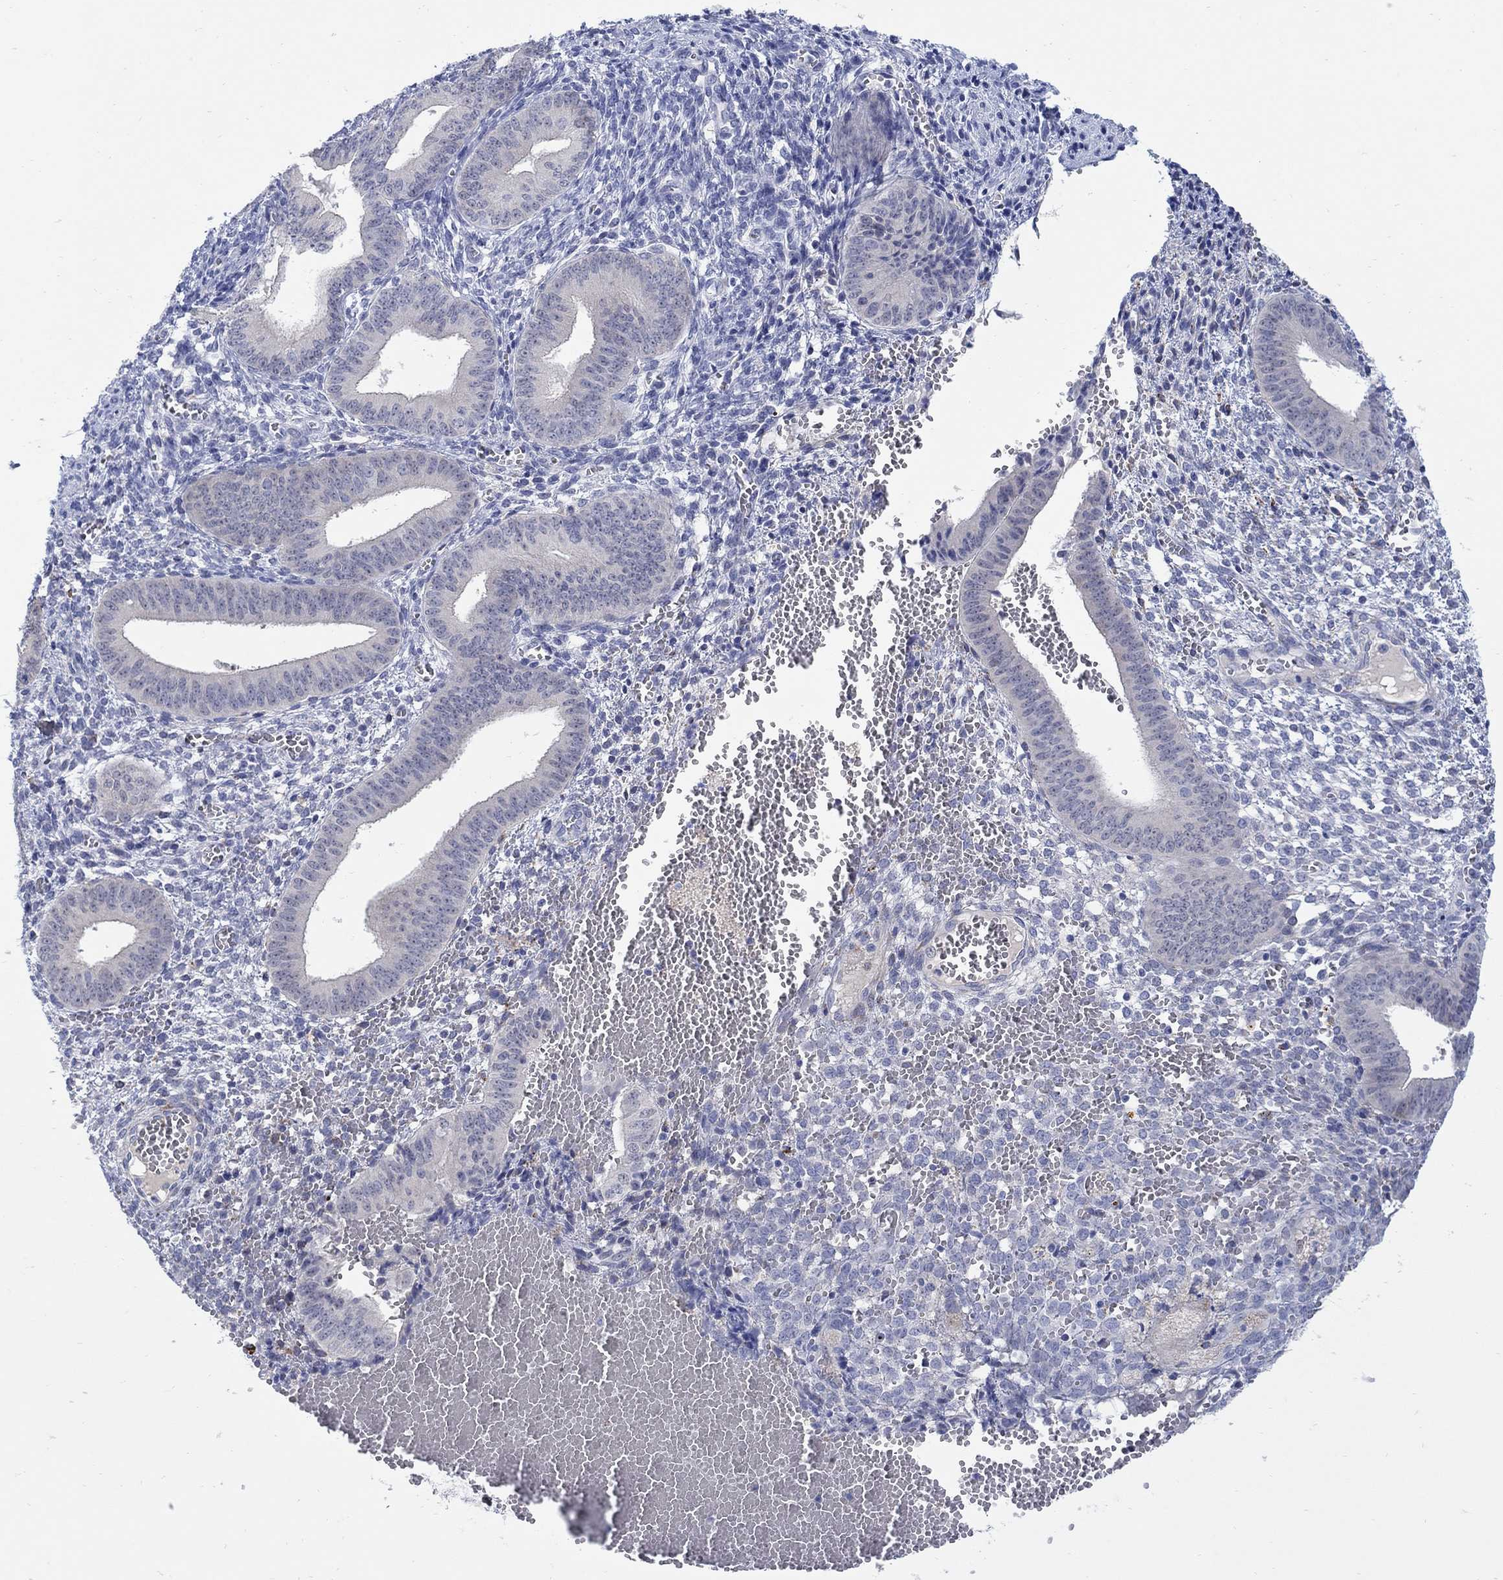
{"staining": {"intensity": "negative", "quantity": "none", "location": "none"}, "tissue": "endometrium", "cell_type": "Cells in endometrial stroma", "image_type": "normal", "snomed": [{"axis": "morphology", "description": "Normal tissue, NOS"}, {"axis": "topography", "description": "Endometrium"}], "caption": "This is an immunohistochemistry histopathology image of unremarkable endometrium. There is no positivity in cells in endometrial stroma.", "gene": "REEP2", "patient": {"sex": "female", "age": 42}}